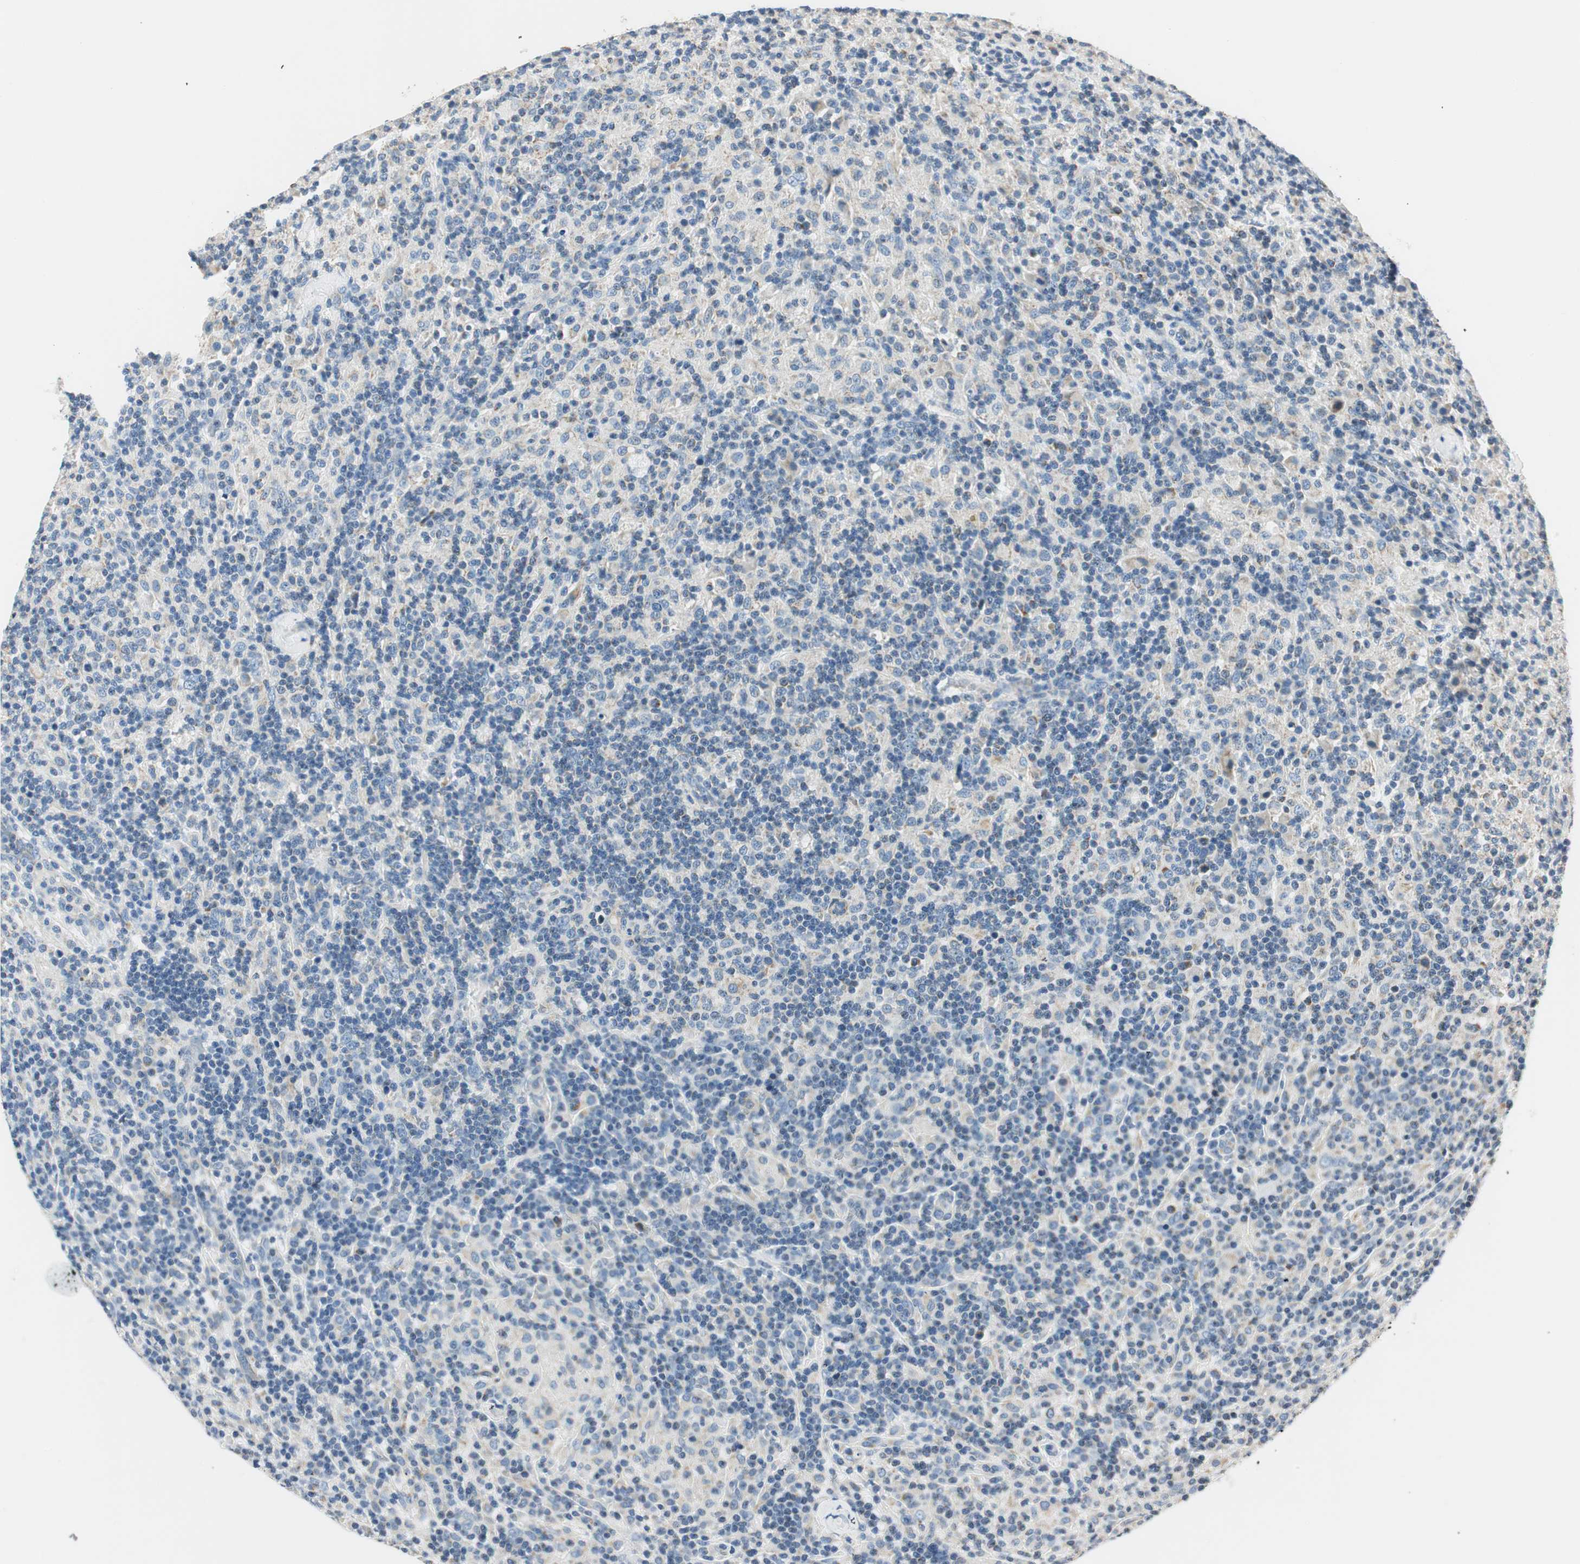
{"staining": {"intensity": "negative", "quantity": "none", "location": "none"}, "tissue": "lymphoma", "cell_type": "Tumor cells", "image_type": "cancer", "snomed": [{"axis": "morphology", "description": "Hodgkin's disease, NOS"}, {"axis": "topography", "description": "Lymph node"}], "caption": "Lymphoma stained for a protein using immunohistochemistry (IHC) demonstrates no expression tumor cells.", "gene": "RORB", "patient": {"sex": "male", "age": 70}}